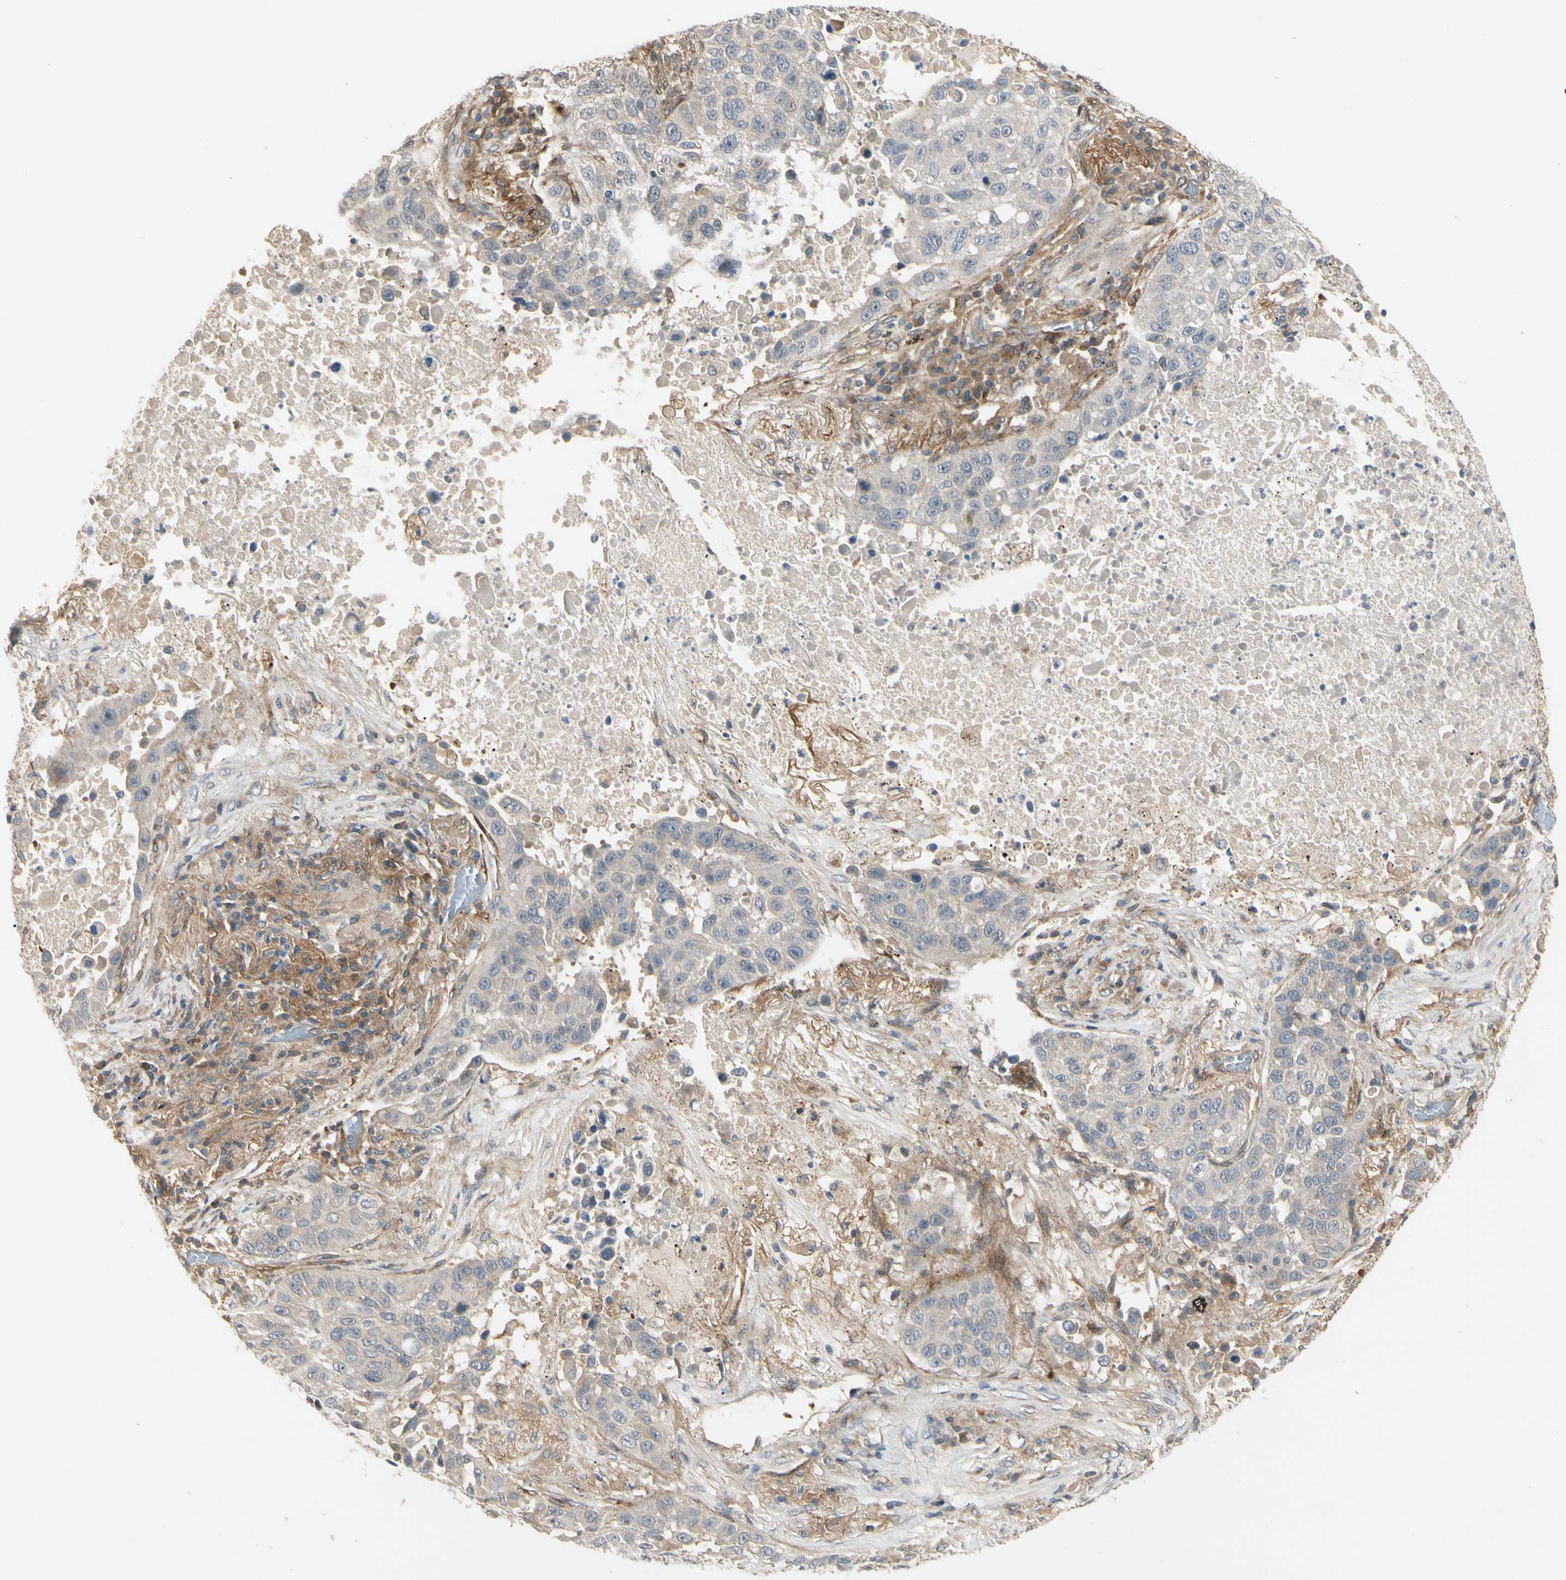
{"staining": {"intensity": "weak", "quantity": ">75%", "location": "cytoplasmic/membranous"}, "tissue": "lung cancer", "cell_type": "Tumor cells", "image_type": "cancer", "snomed": [{"axis": "morphology", "description": "Squamous cell carcinoma, NOS"}, {"axis": "topography", "description": "Lung"}], "caption": "This micrograph shows squamous cell carcinoma (lung) stained with immunohistochemistry (IHC) to label a protein in brown. The cytoplasmic/membranous of tumor cells show weak positivity for the protein. Nuclei are counter-stained blue.", "gene": "F2R", "patient": {"sex": "male", "age": 57}}